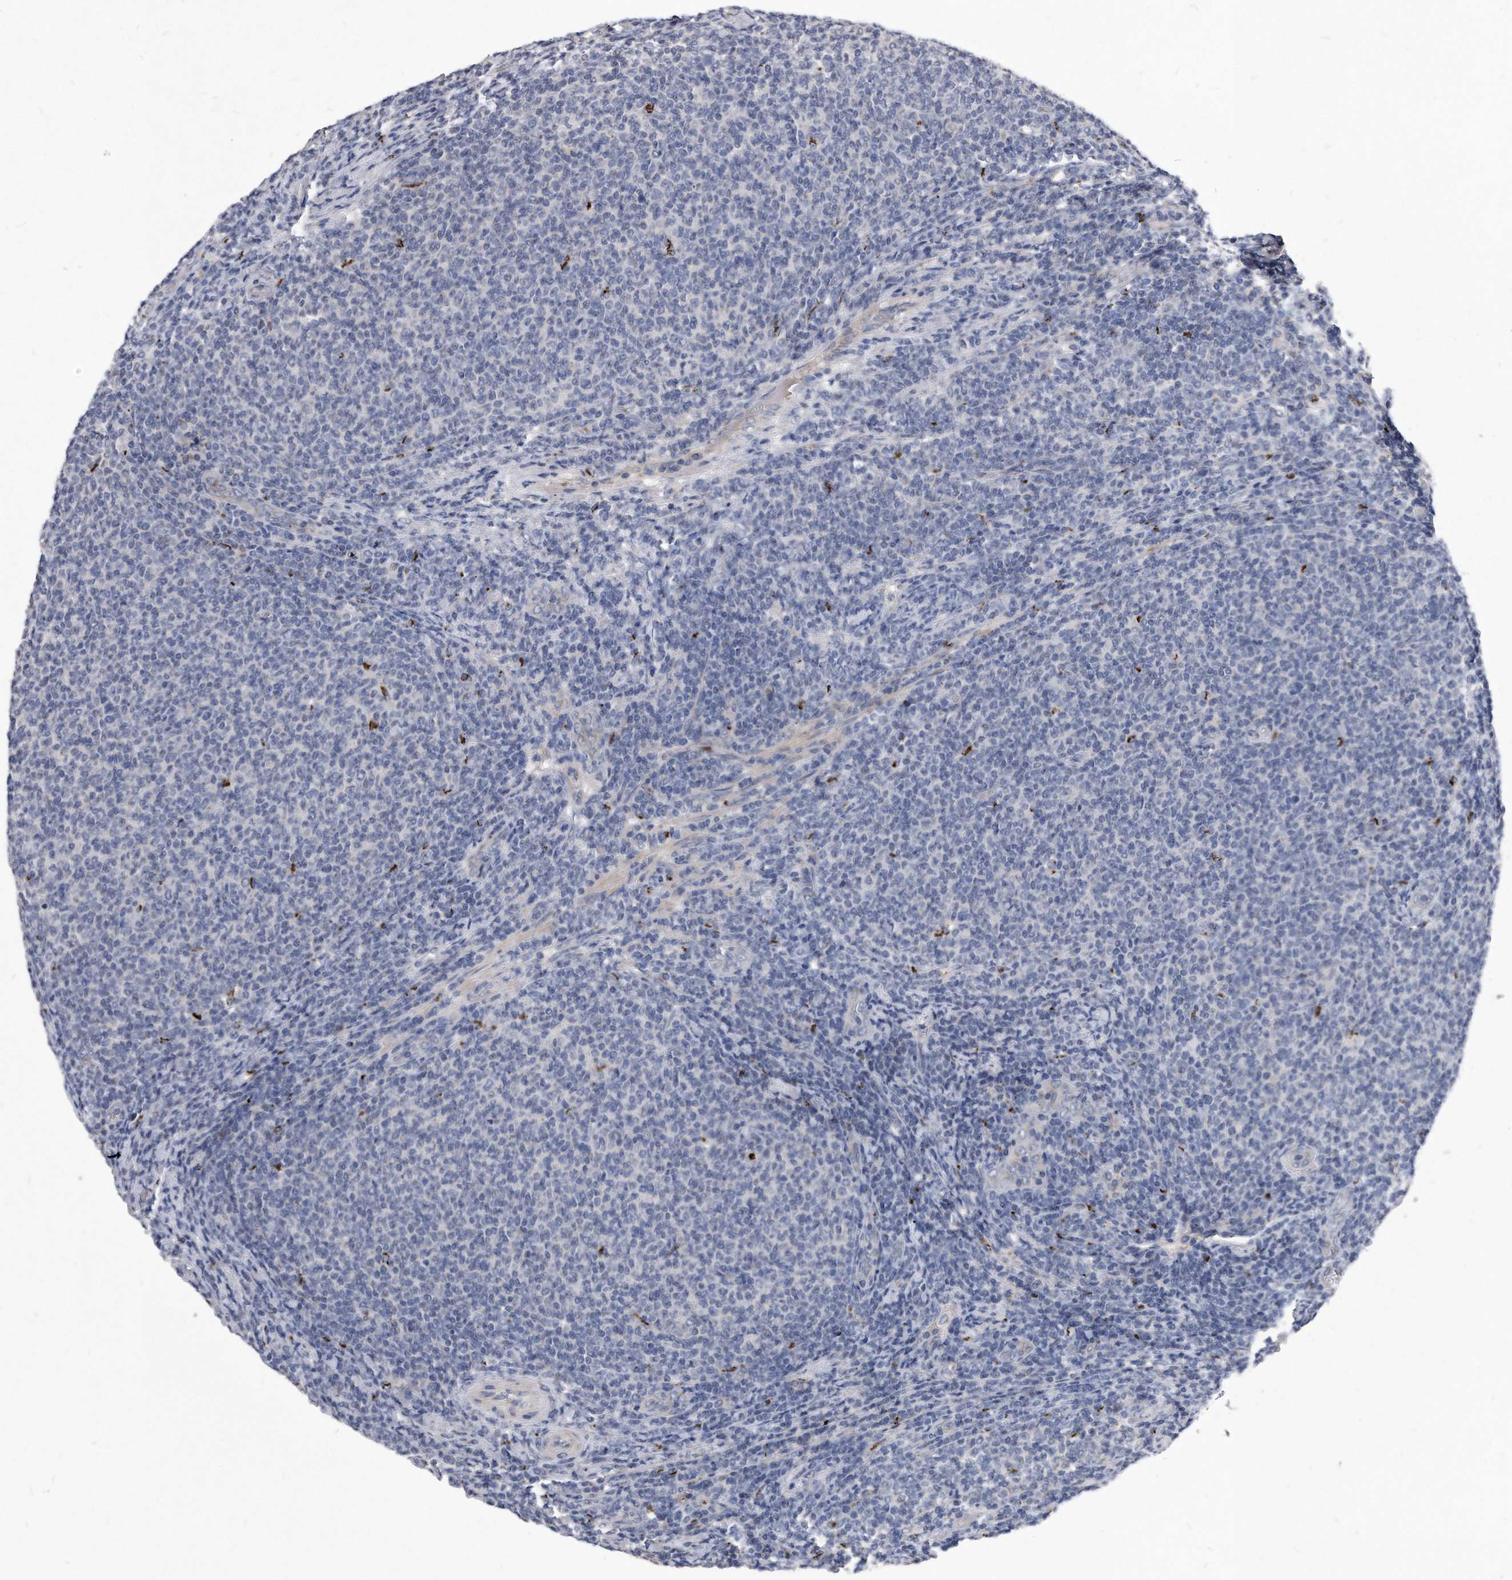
{"staining": {"intensity": "negative", "quantity": "none", "location": "none"}, "tissue": "lymphoma", "cell_type": "Tumor cells", "image_type": "cancer", "snomed": [{"axis": "morphology", "description": "Malignant lymphoma, non-Hodgkin's type, Low grade"}, {"axis": "topography", "description": "Lymph node"}], "caption": "Tumor cells are negative for brown protein staining in lymphoma.", "gene": "MGAT4A", "patient": {"sex": "male", "age": 66}}